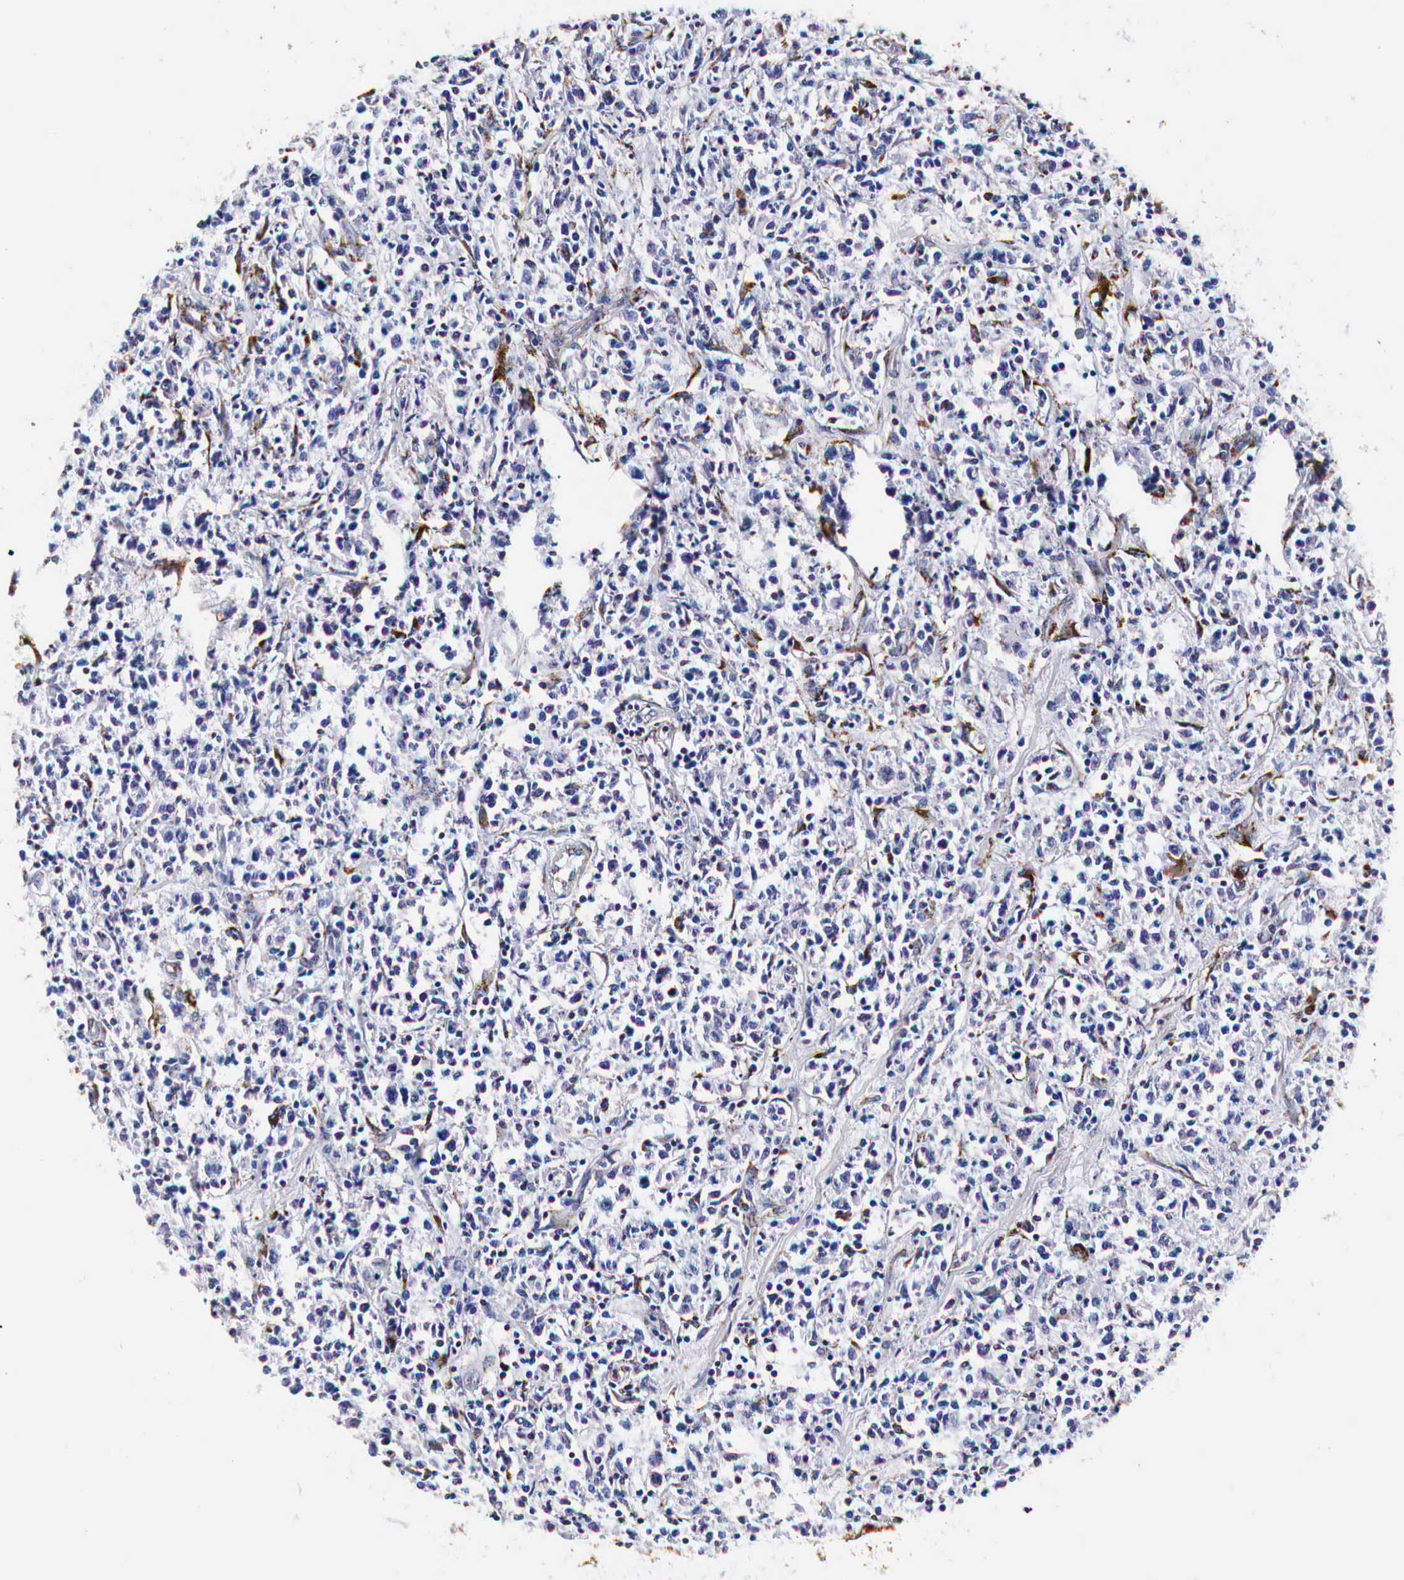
{"staining": {"intensity": "weak", "quantity": "<25%", "location": "cytoplasmic/membranous"}, "tissue": "lymphoma", "cell_type": "Tumor cells", "image_type": "cancer", "snomed": [{"axis": "morphology", "description": "Malignant lymphoma, non-Hodgkin's type, Low grade"}, {"axis": "topography", "description": "Small intestine"}], "caption": "This is an immunohistochemistry (IHC) histopathology image of human lymphoma. There is no staining in tumor cells.", "gene": "CKAP4", "patient": {"sex": "female", "age": 59}}